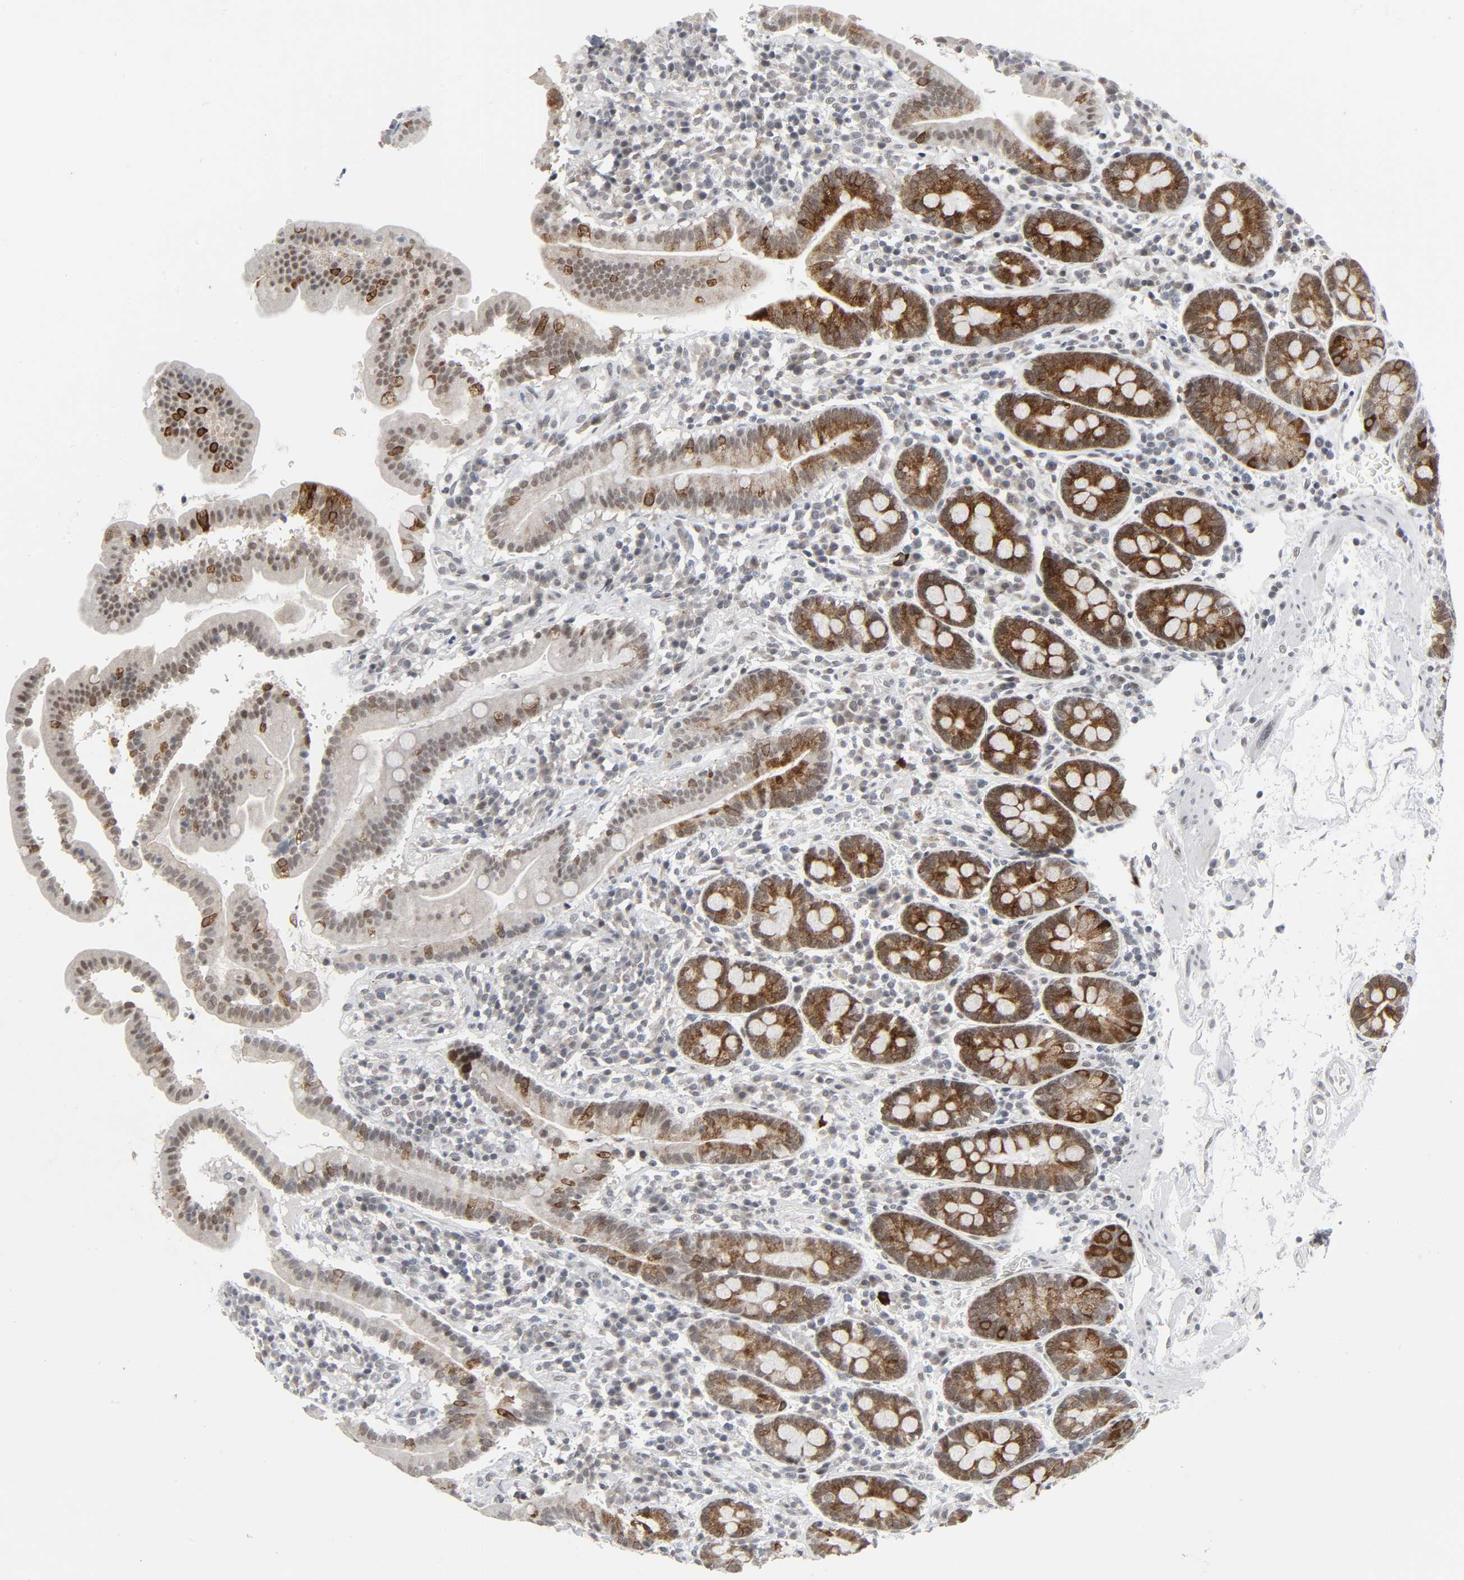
{"staining": {"intensity": "moderate", "quantity": "25%-75%", "location": "cytoplasmic/membranous"}, "tissue": "duodenum", "cell_type": "Glandular cells", "image_type": "normal", "snomed": [{"axis": "morphology", "description": "Normal tissue, NOS"}, {"axis": "topography", "description": "Duodenum"}], "caption": "Protein staining of unremarkable duodenum reveals moderate cytoplasmic/membranous staining in about 25%-75% of glandular cells.", "gene": "MUC1", "patient": {"sex": "male", "age": 50}}